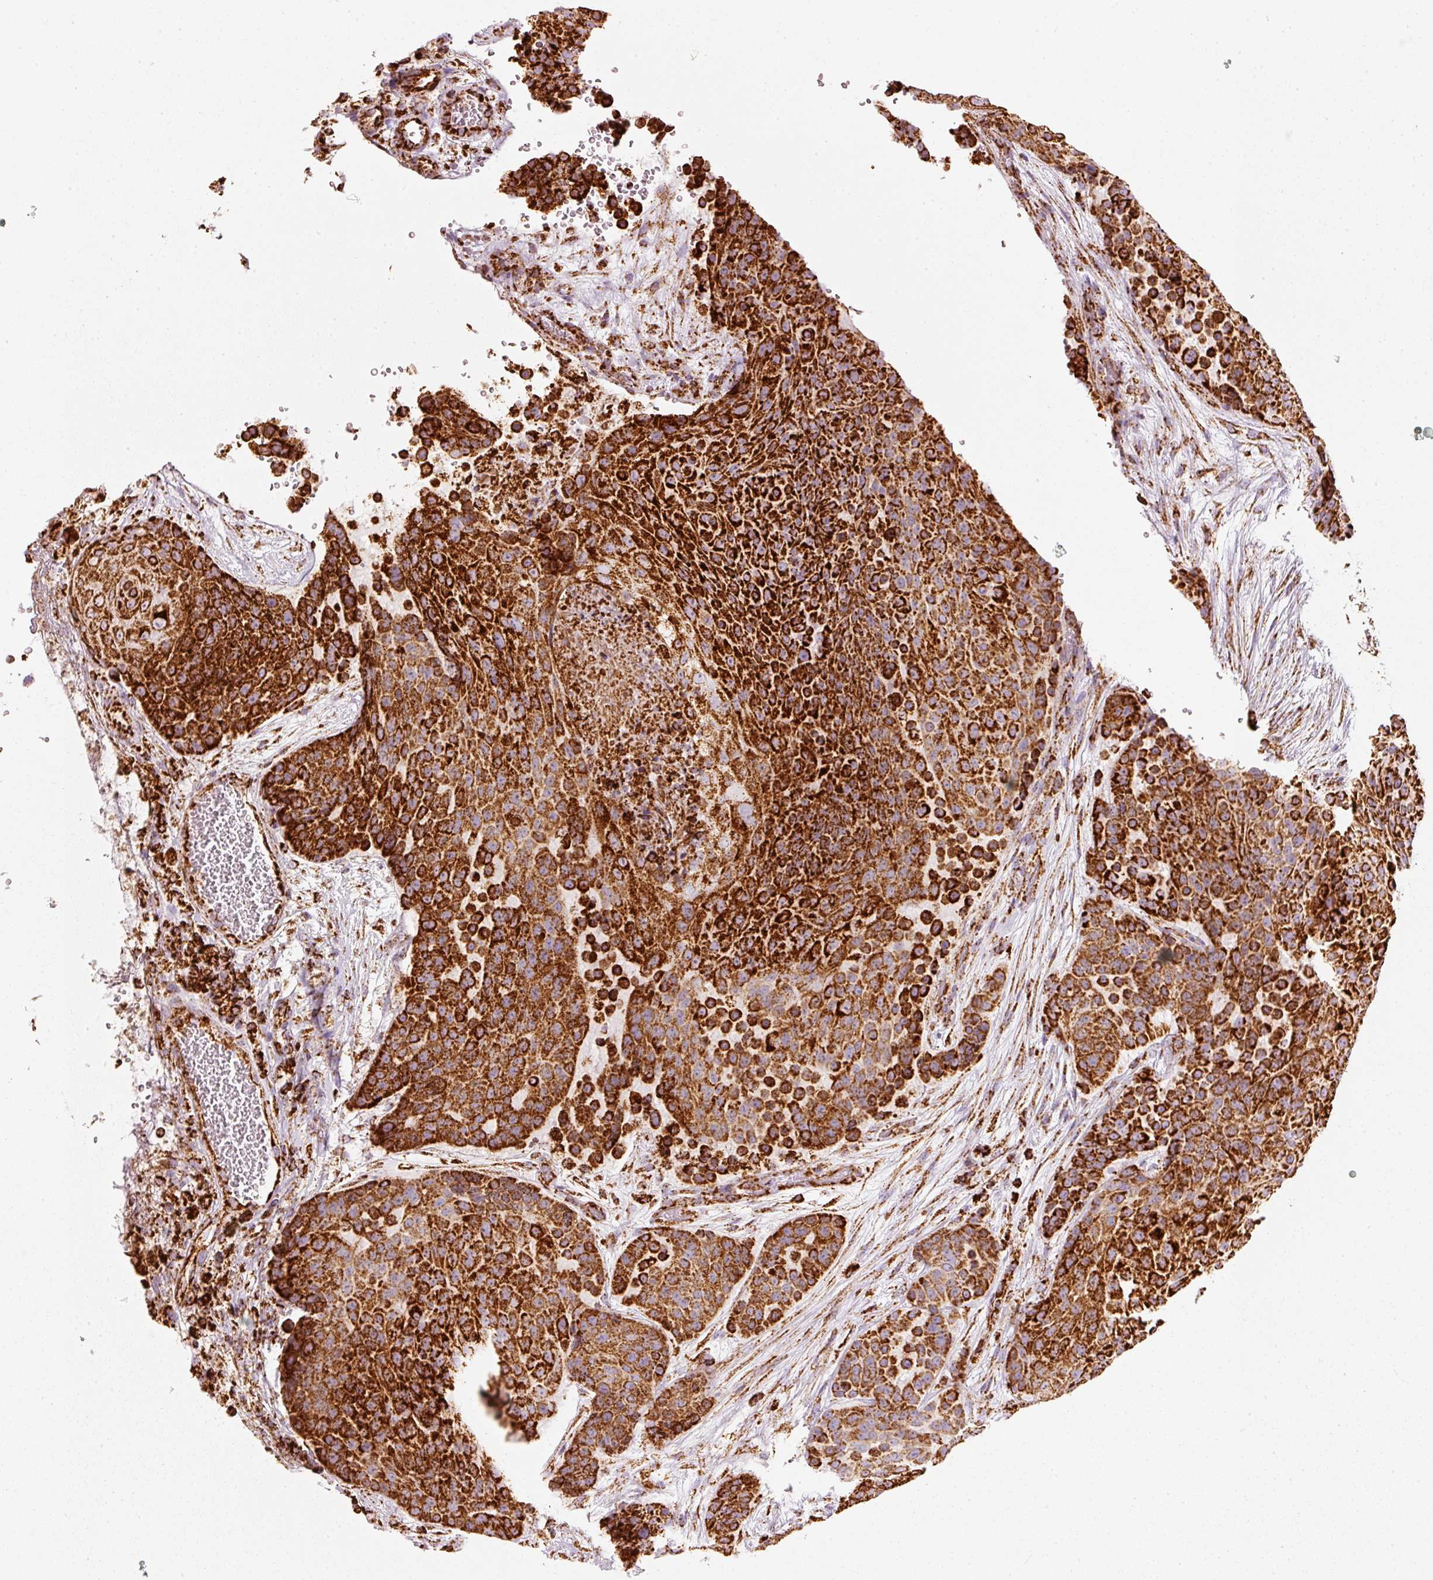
{"staining": {"intensity": "strong", "quantity": ">75%", "location": "cytoplasmic/membranous"}, "tissue": "urothelial cancer", "cell_type": "Tumor cells", "image_type": "cancer", "snomed": [{"axis": "morphology", "description": "Urothelial carcinoma, High grade"}, {"axis": "topography", "description": "Urinary bladder"}], "caption": "This micrograph demonstrates urothelial cancer stained with IHC to label a protein in brown. The cytoplasmic/membranous of tumor cells show strong positivity for the protein. Nuclei are counter-stained blue.", "gene": "MT-CO2", "patient": {"sex": "female", "age": 63}}